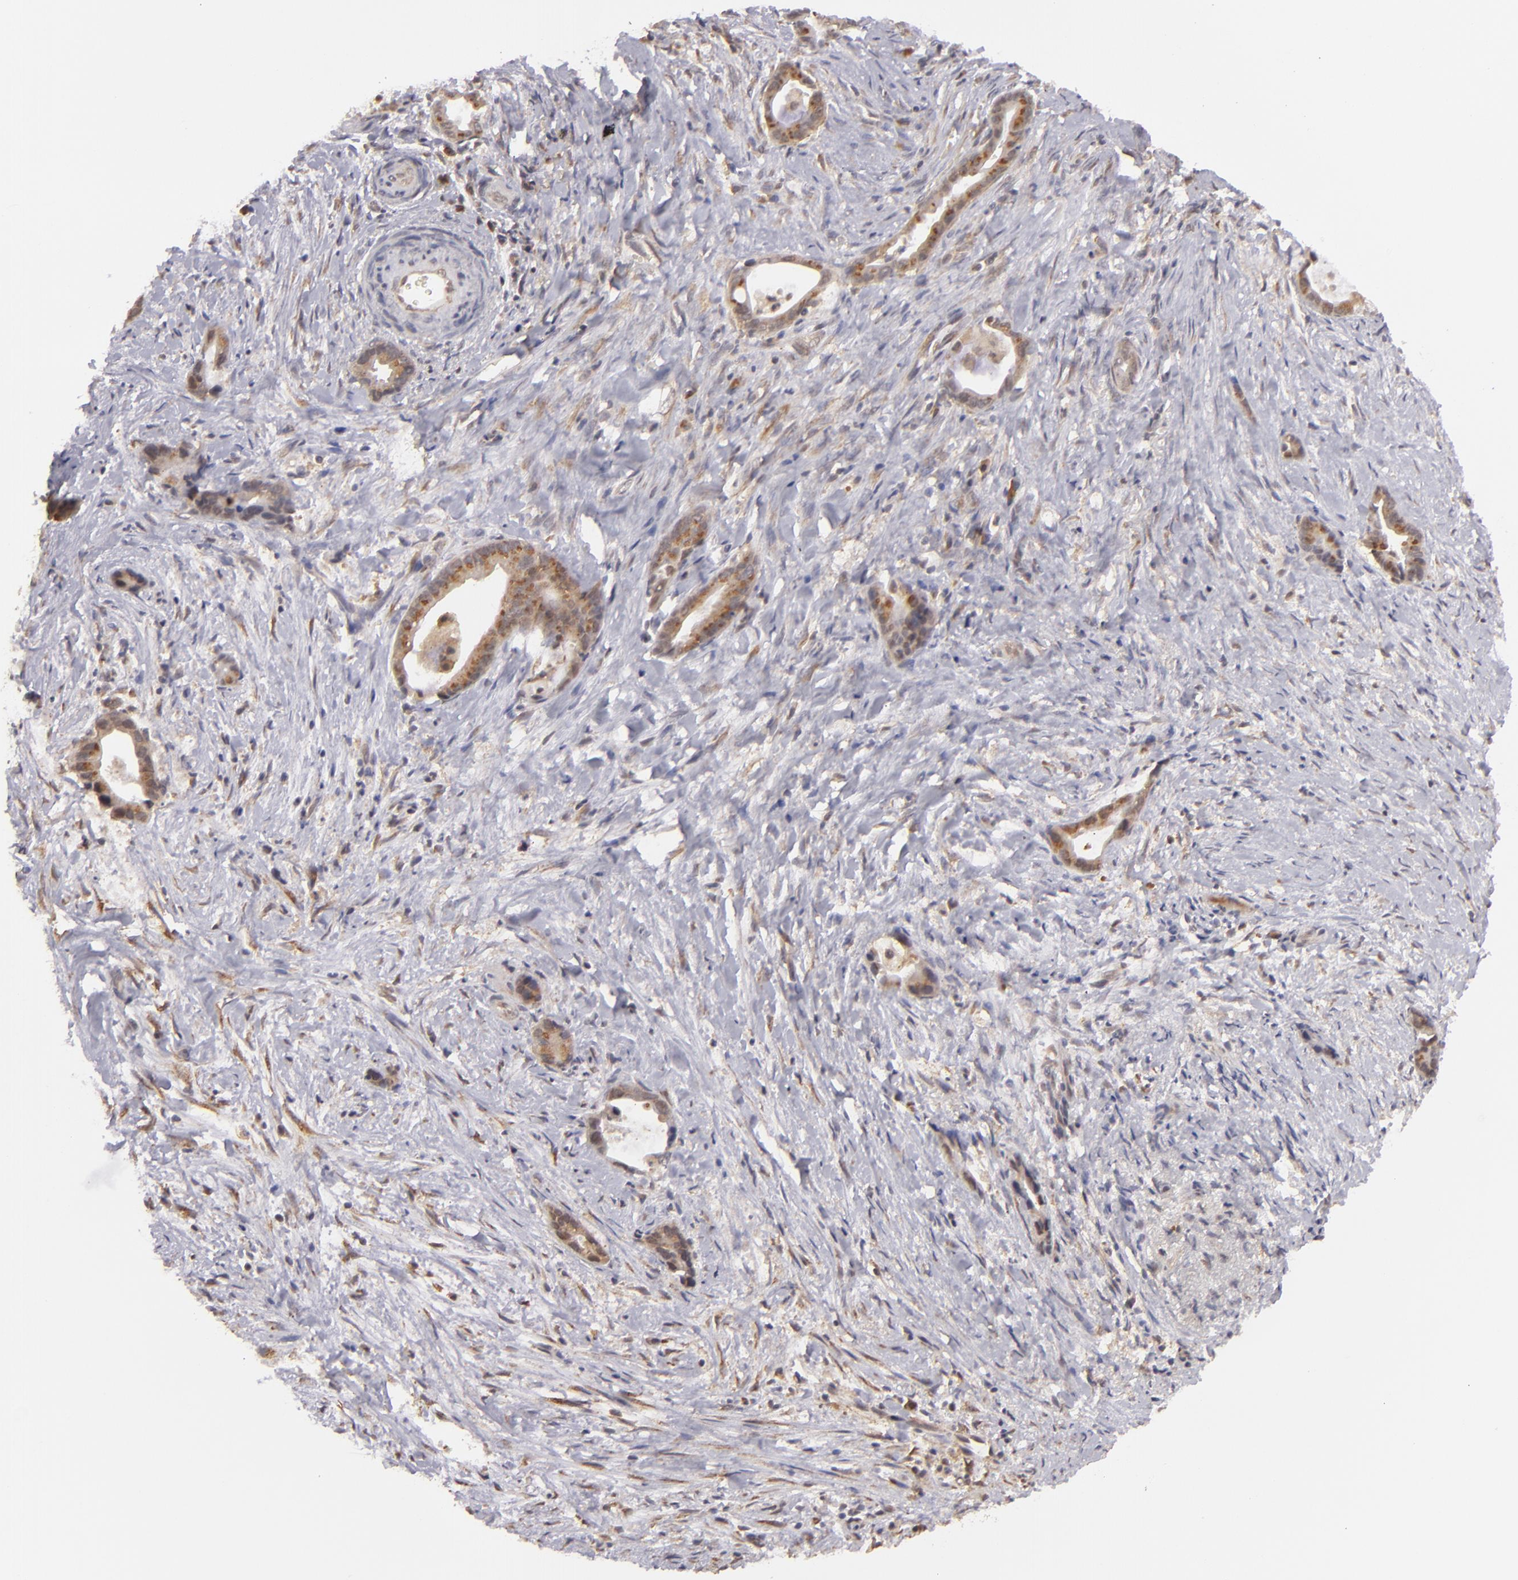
{"staining": {"intensity": "moderate", "quantity": ">75%", "location": "cytoplasmic/membranous"}, "tissue": "liver cancer", "cell_type": "Tumor cells", "image_type": "cancer", "snomed": [{"axis": "morphology", "description": "Cholangiocarcinoma"}, {"axis": "topography", "description": "Liver"}], "caption": "The immunohistochemical stain labels moderate cytoplasmic/membranous staining in tumor cells of liver cholangiocarcinoma tissue.", "gene": "MAPK3", "patient": {"sex": "female", "age": 55}}